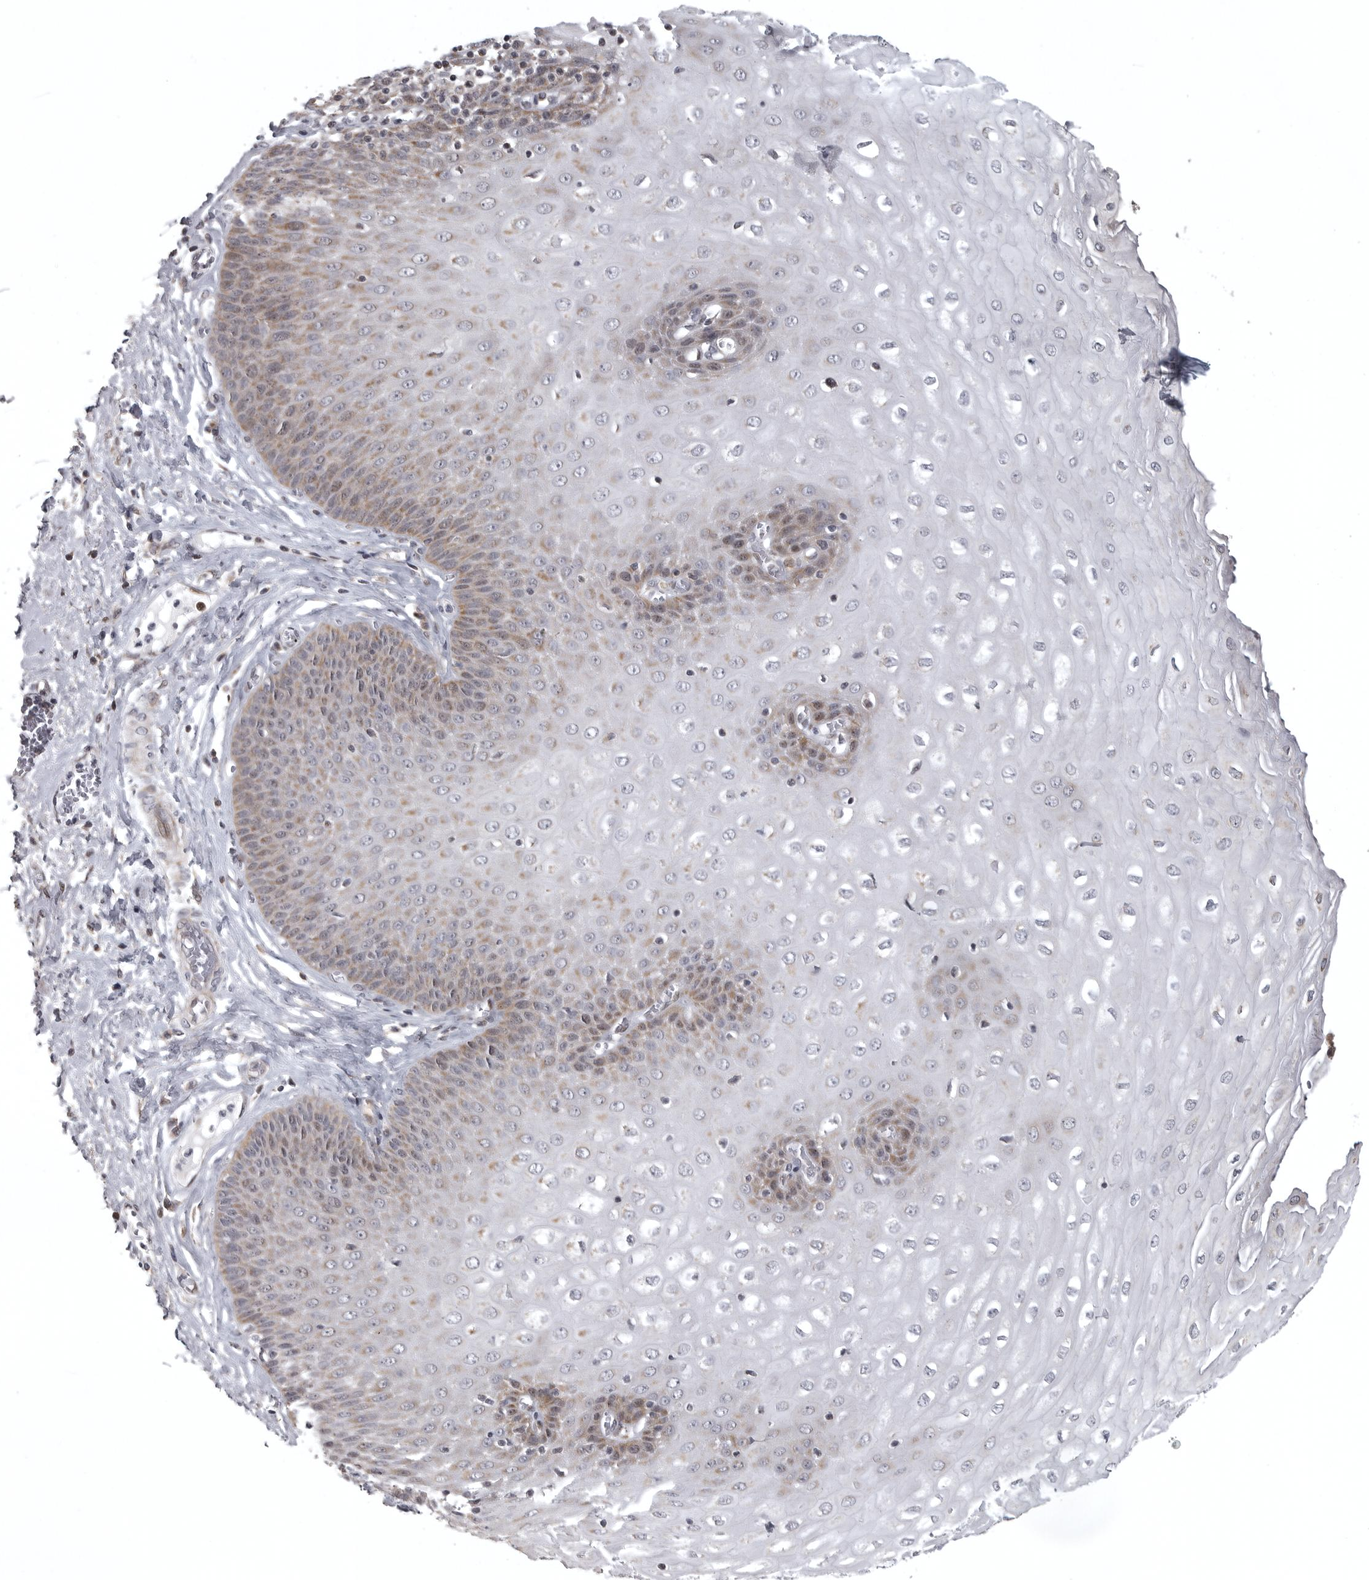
{"staining": {"intensity": "moderate", "quantity": "25%-75%", "location": "cytoplasmic/membranous,nuclear"}, "tissue": "esophagus", "cell_type": "Squamous epithelial cells", "image_type": "normal", "snomed": [{"axis": "morphology", "description": "Normal tissue, NOS"}, {"axis": "topography", "description": "Esophagus"}], "caption": "Immunohistochemical staining of benign esophagus shows medium levels of moderate cytoplasmic/membranous,nuclear staining in about 25%-75% of squamous epithelial cells. The staining is performed using DAB (3,3'-diaminobenzidine) brown chromogen to label protein expression. The nuclei are counter-stained blue using hematoxylin.", "gene": "POLE2", "patient": {"sex": "male", "age": 60}}